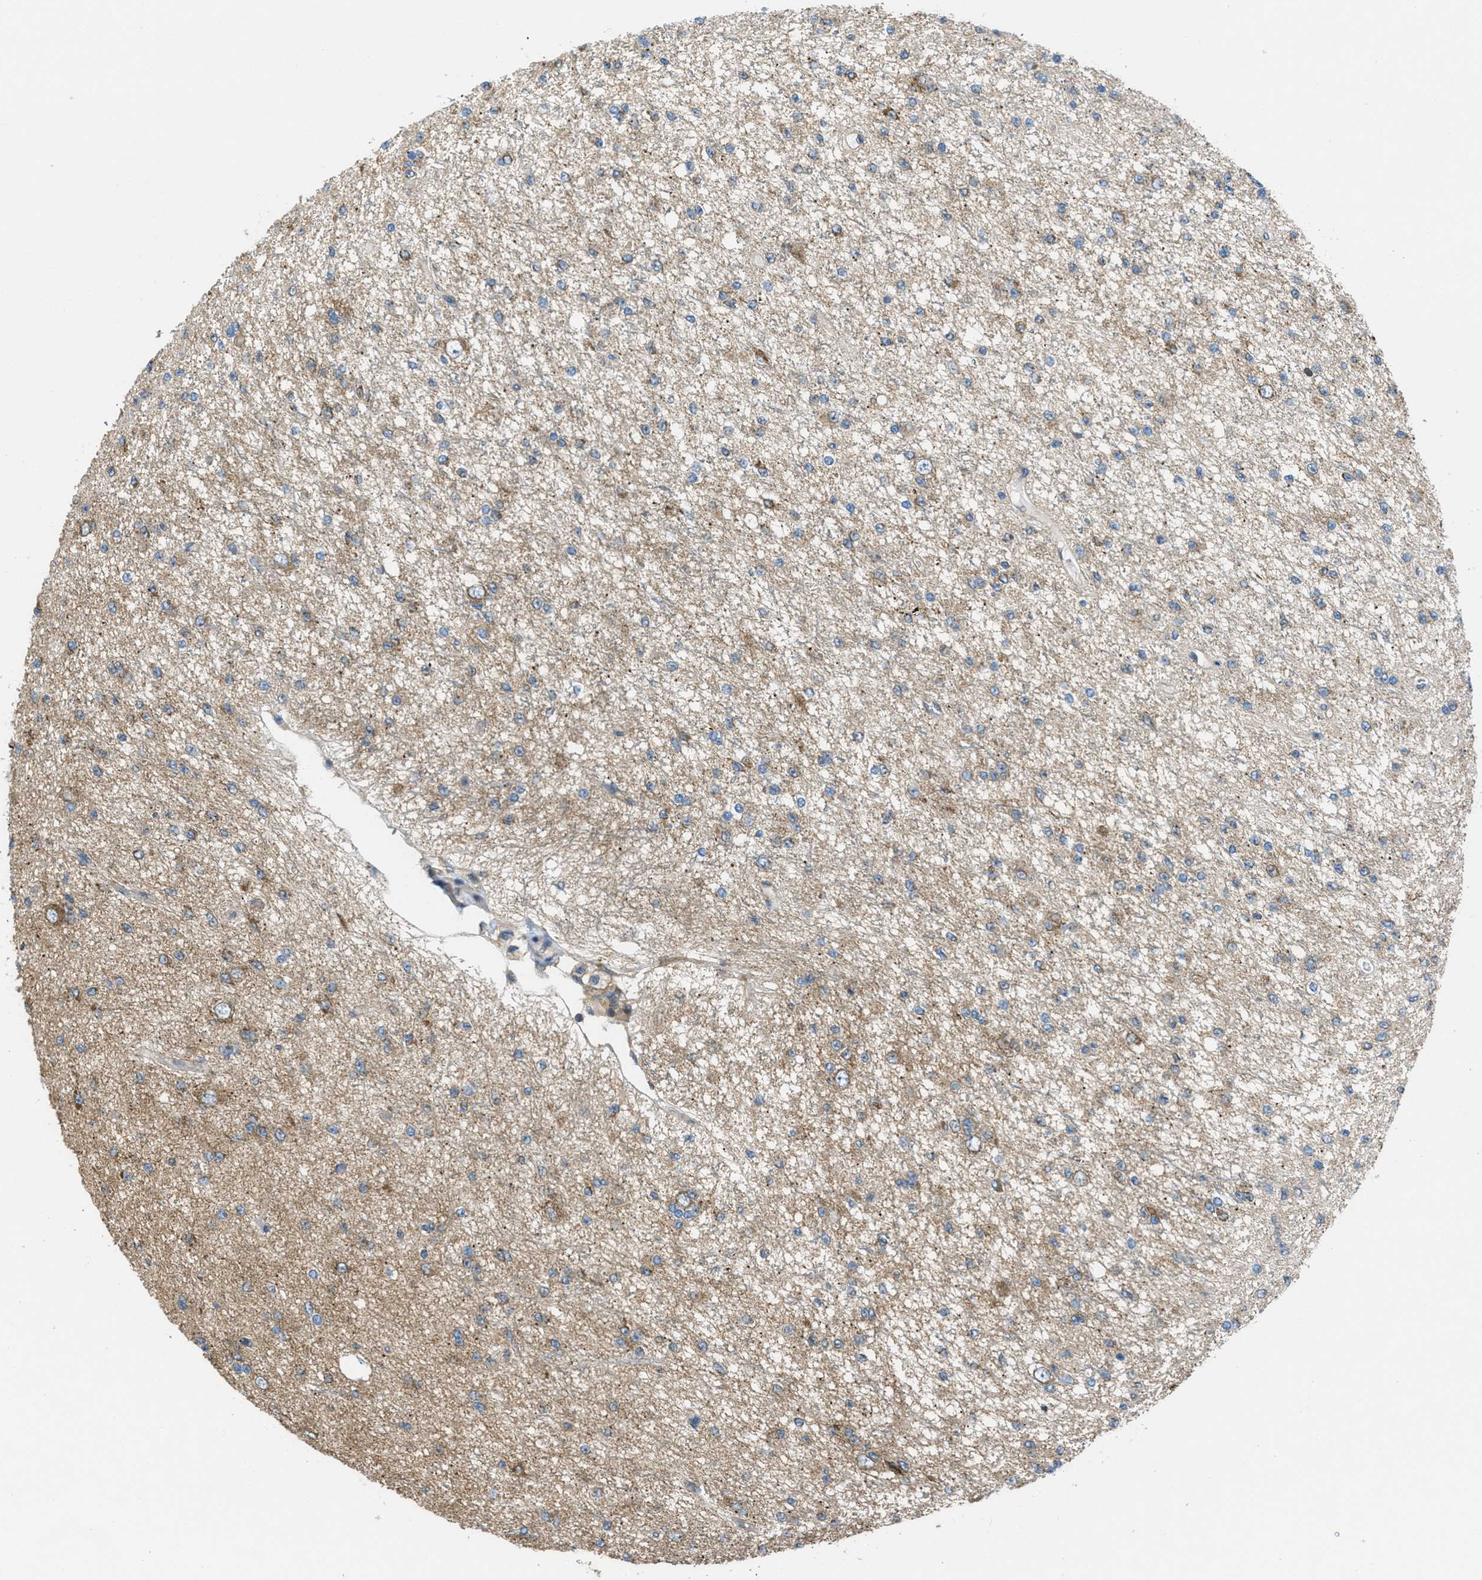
{"staining": {"intensity": "weak", "quantity": ">75%", "location": "cytoplasmic/membranous"}, "tissue": "glioma", "cell_type": "Tumor cells", "image_type": "cancer", "snomed": [{"axis": "morphology", "description": "Glioma, malignant, Low grade"}, {"axis": "topography", "description": "Brain"}], "caption": "This is an image of immunohistochemistry (IHC) staining of low-grade glioma (malignant), which shows weak staining in the cytoplasmic/membranous of tumor cells.", "gene": "PIP5K1C", "patient": {"sex": "male", "age": 38}}